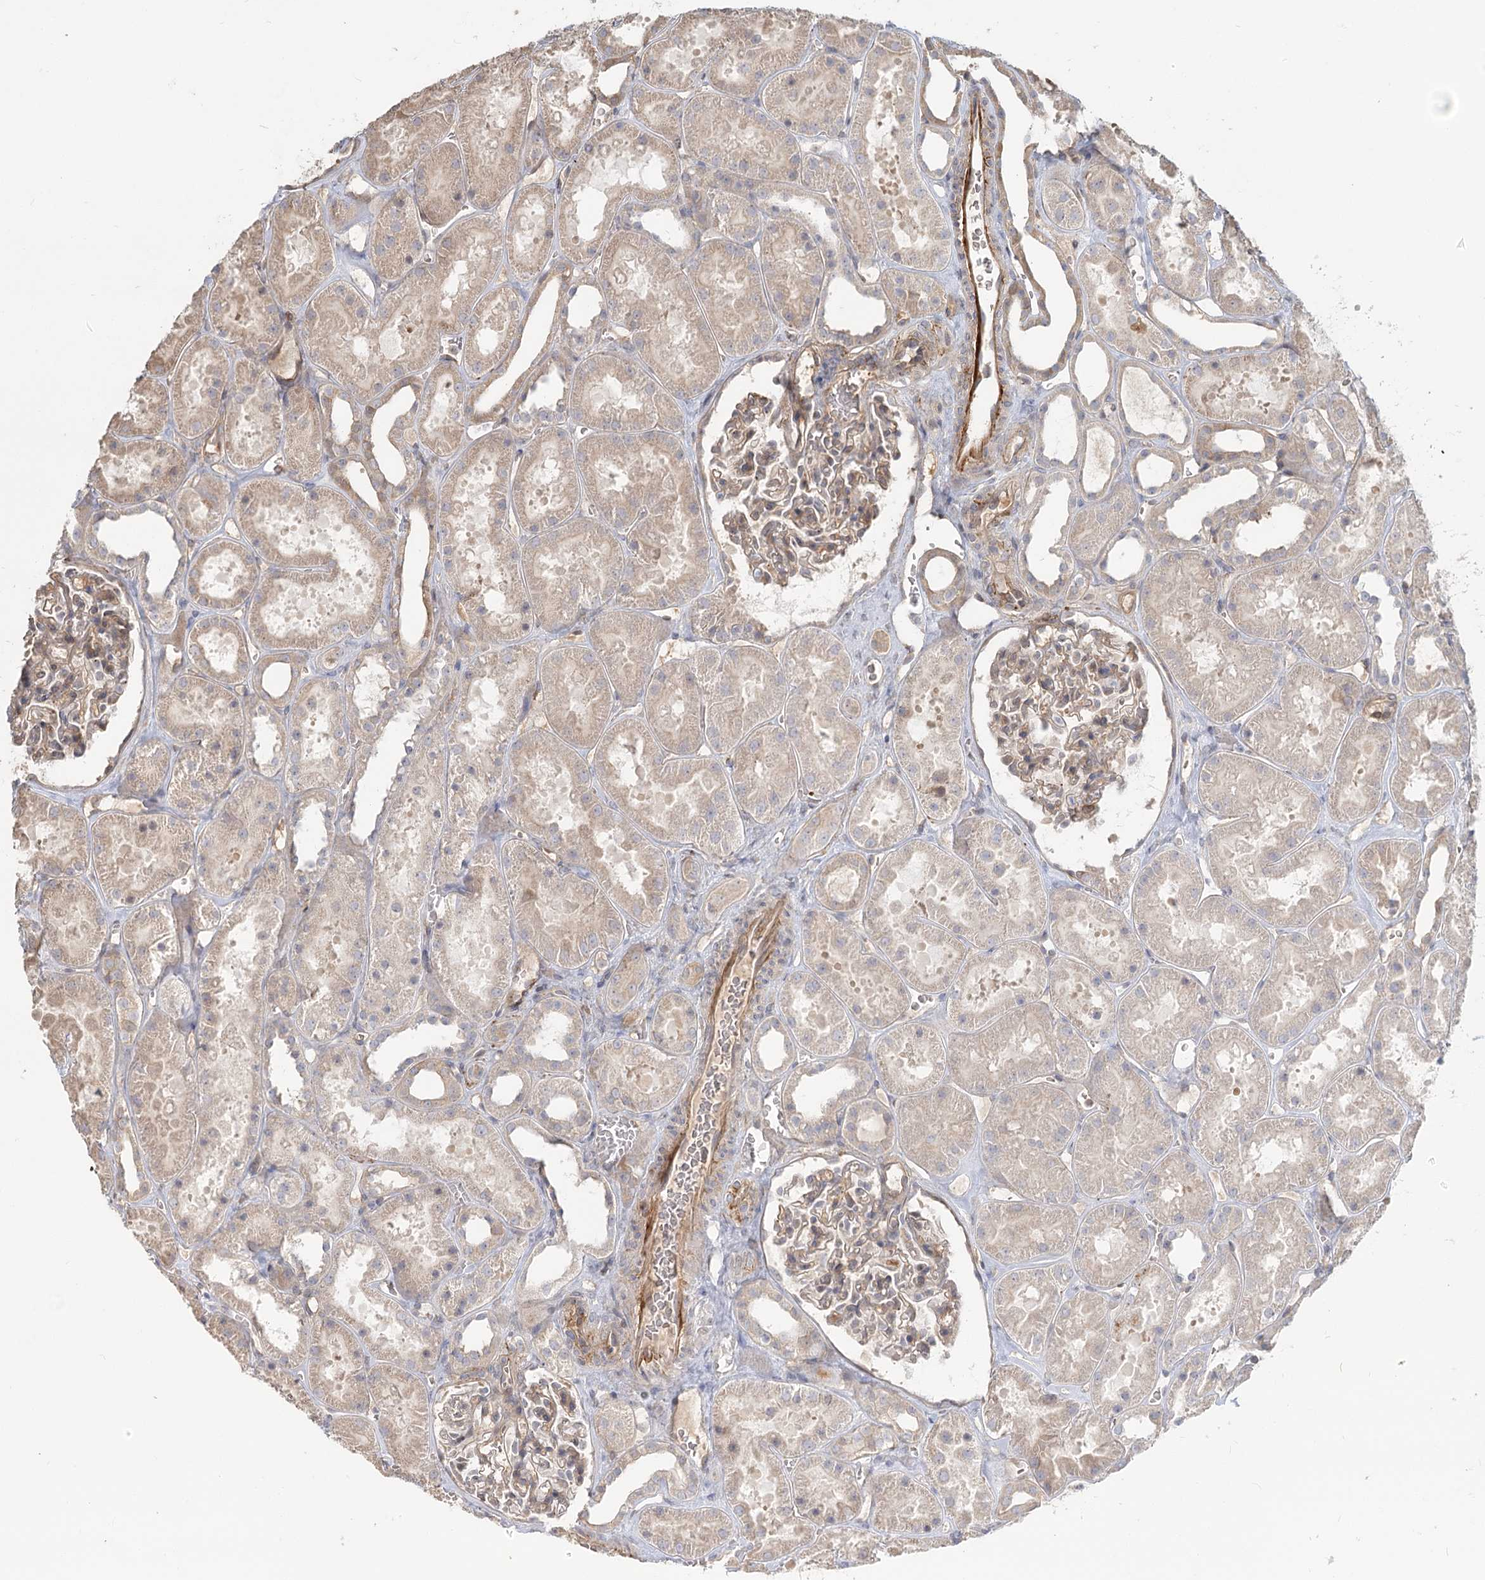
{"staining": {"intensity": "weak", "quantity": "25%-75%", "location": "cytoplasmic/membranous"}, "tissue": "kidney", "cell_type": "Cells in glomeruli", "image_type": "normal", "snomed": [{"axis": "morphology", "description": "Normal tissue, NOS"}, {"axis": "topography", "description": "Kidney"}], "caption": "Immunohistochemical staining of normal human kidney displays weak cytoplasmic/membranous protein expression in approximately 25%-75% of cells in glomeruli. (brown staining indicates protein expression, while blue staining denotes nuclei).", "gene": "GUCY2C", "patient": {"sex": "female", "age": 41}}